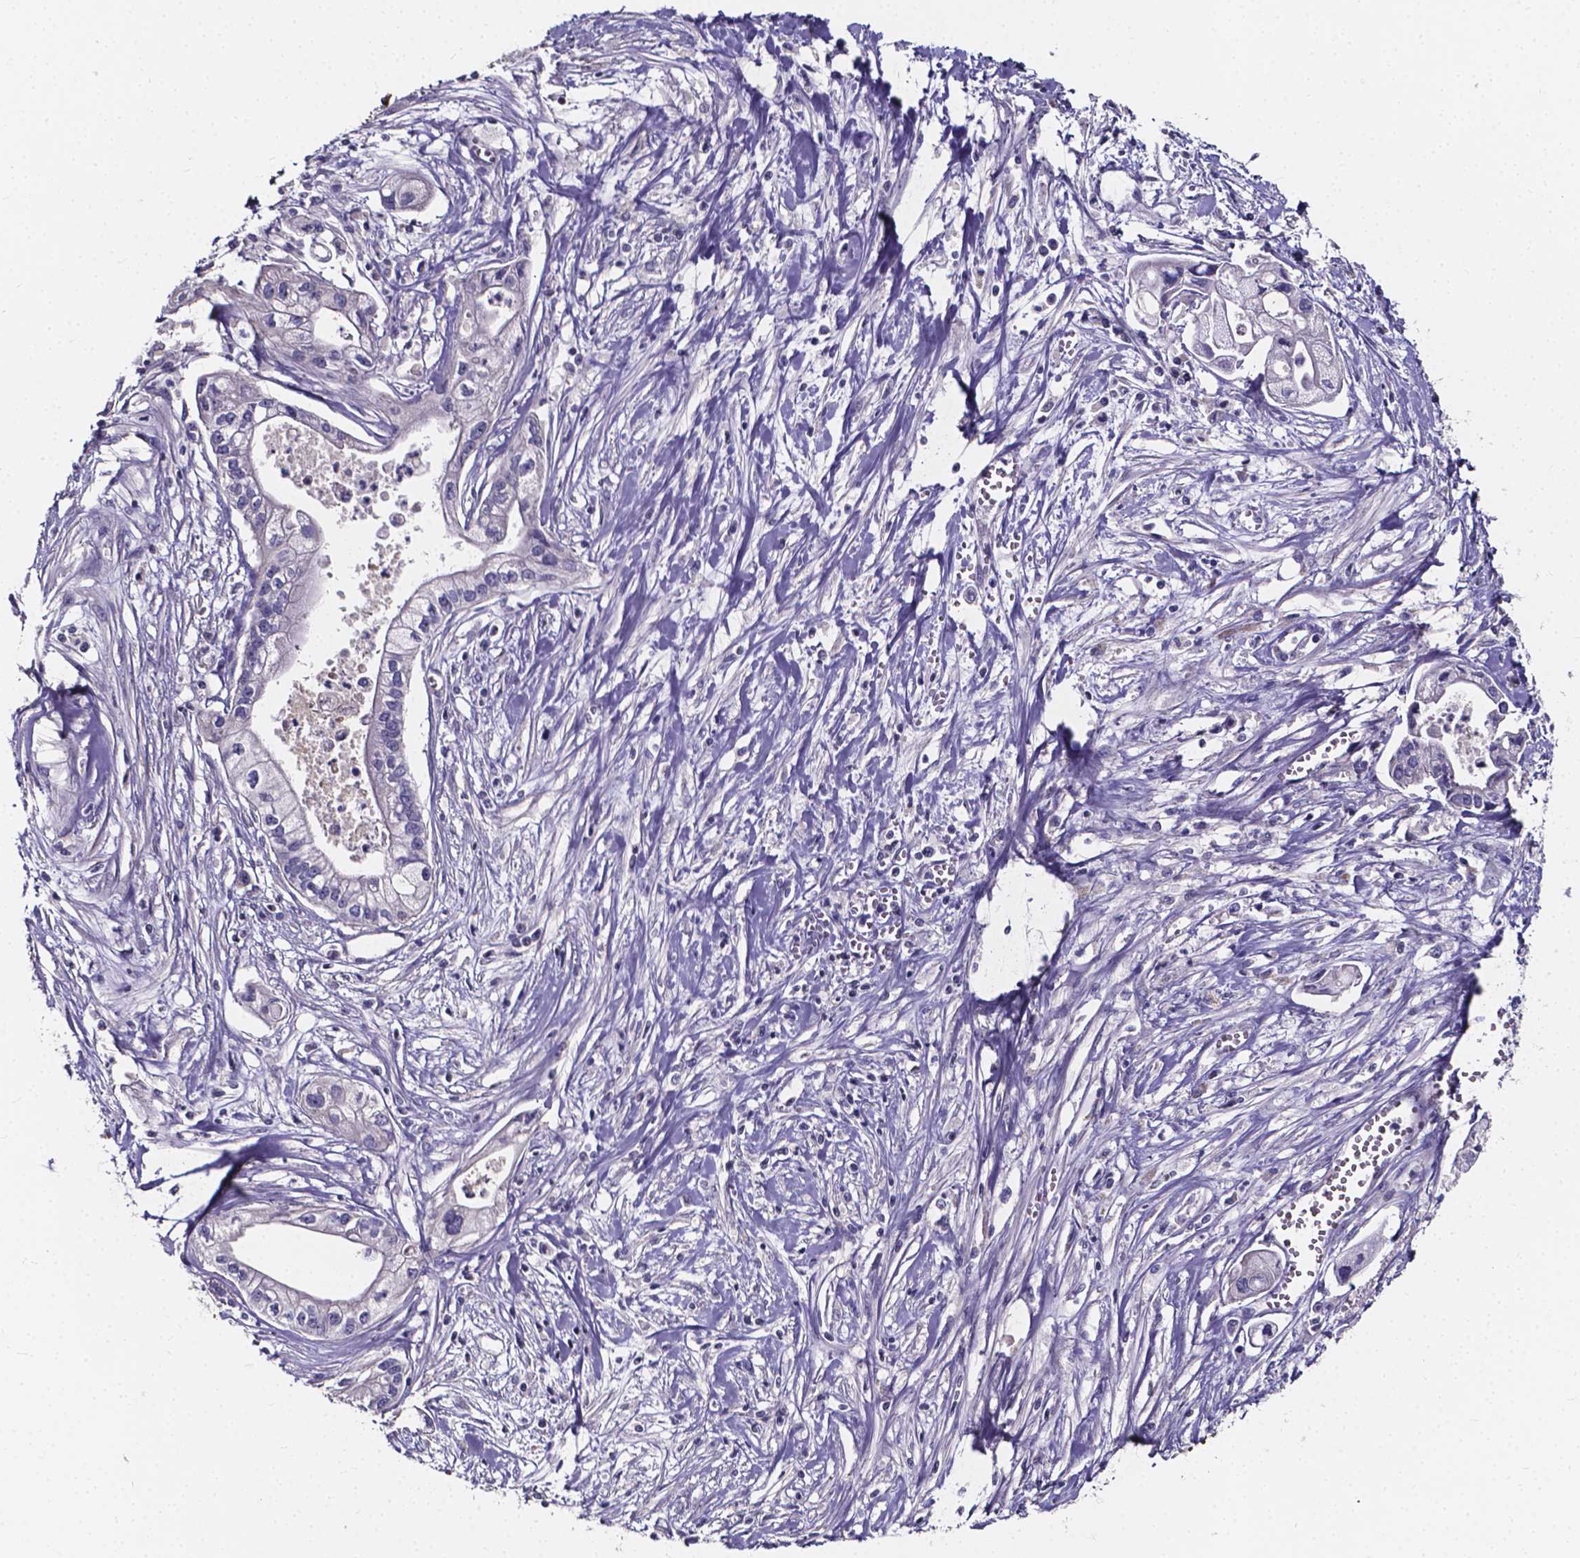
{"staining": {"intensity": "negative", "quantity": "none", "location": "none"}, "tissue": "pancreatic cancer", "cell_type": "Tumor cells", "image_type": "cancer", "snomed": [{"axis": "morphology", "description": "Adenocarcinoma, NOS"}, {"axis": "topography", "description": "Pancreas"}], "caption": "The image exhibits no staining of tumor cells in pancreatic cancer.", "gene": "THEMIS", "patient": {"sex": "male", "age": 70}}